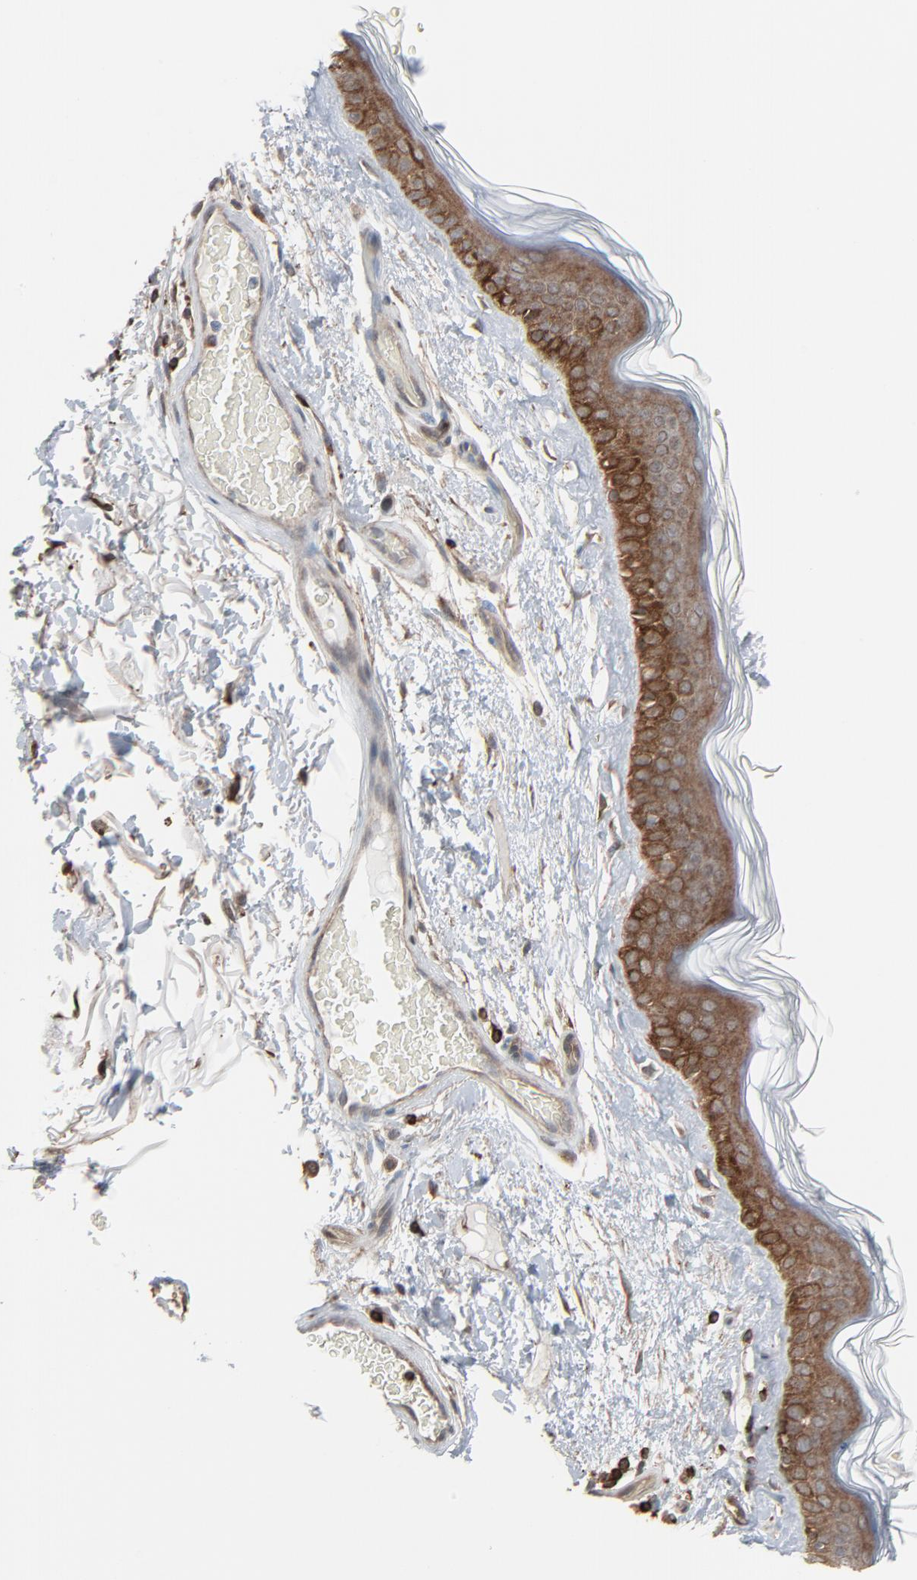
{"staining": {"intensity": "moderate", "quantity": ">75%", "location": "cytoplasmic/membranous"}, "tissue": "skin", "cell_type": "Fibroblasts", "image_type": "normal", "snomed": [{"axis": "morphology", "description": "Normal tissue, NOS"}, {"axis": "topography", "description": "Skin"}], "caption": "The image exhibits a brown stain indicating the presence of a protein in the cytoplasmic/membranous of fibroblasts in skin.", "gene": "OPTN", "patient": {"sex": "male", "age": 63}}